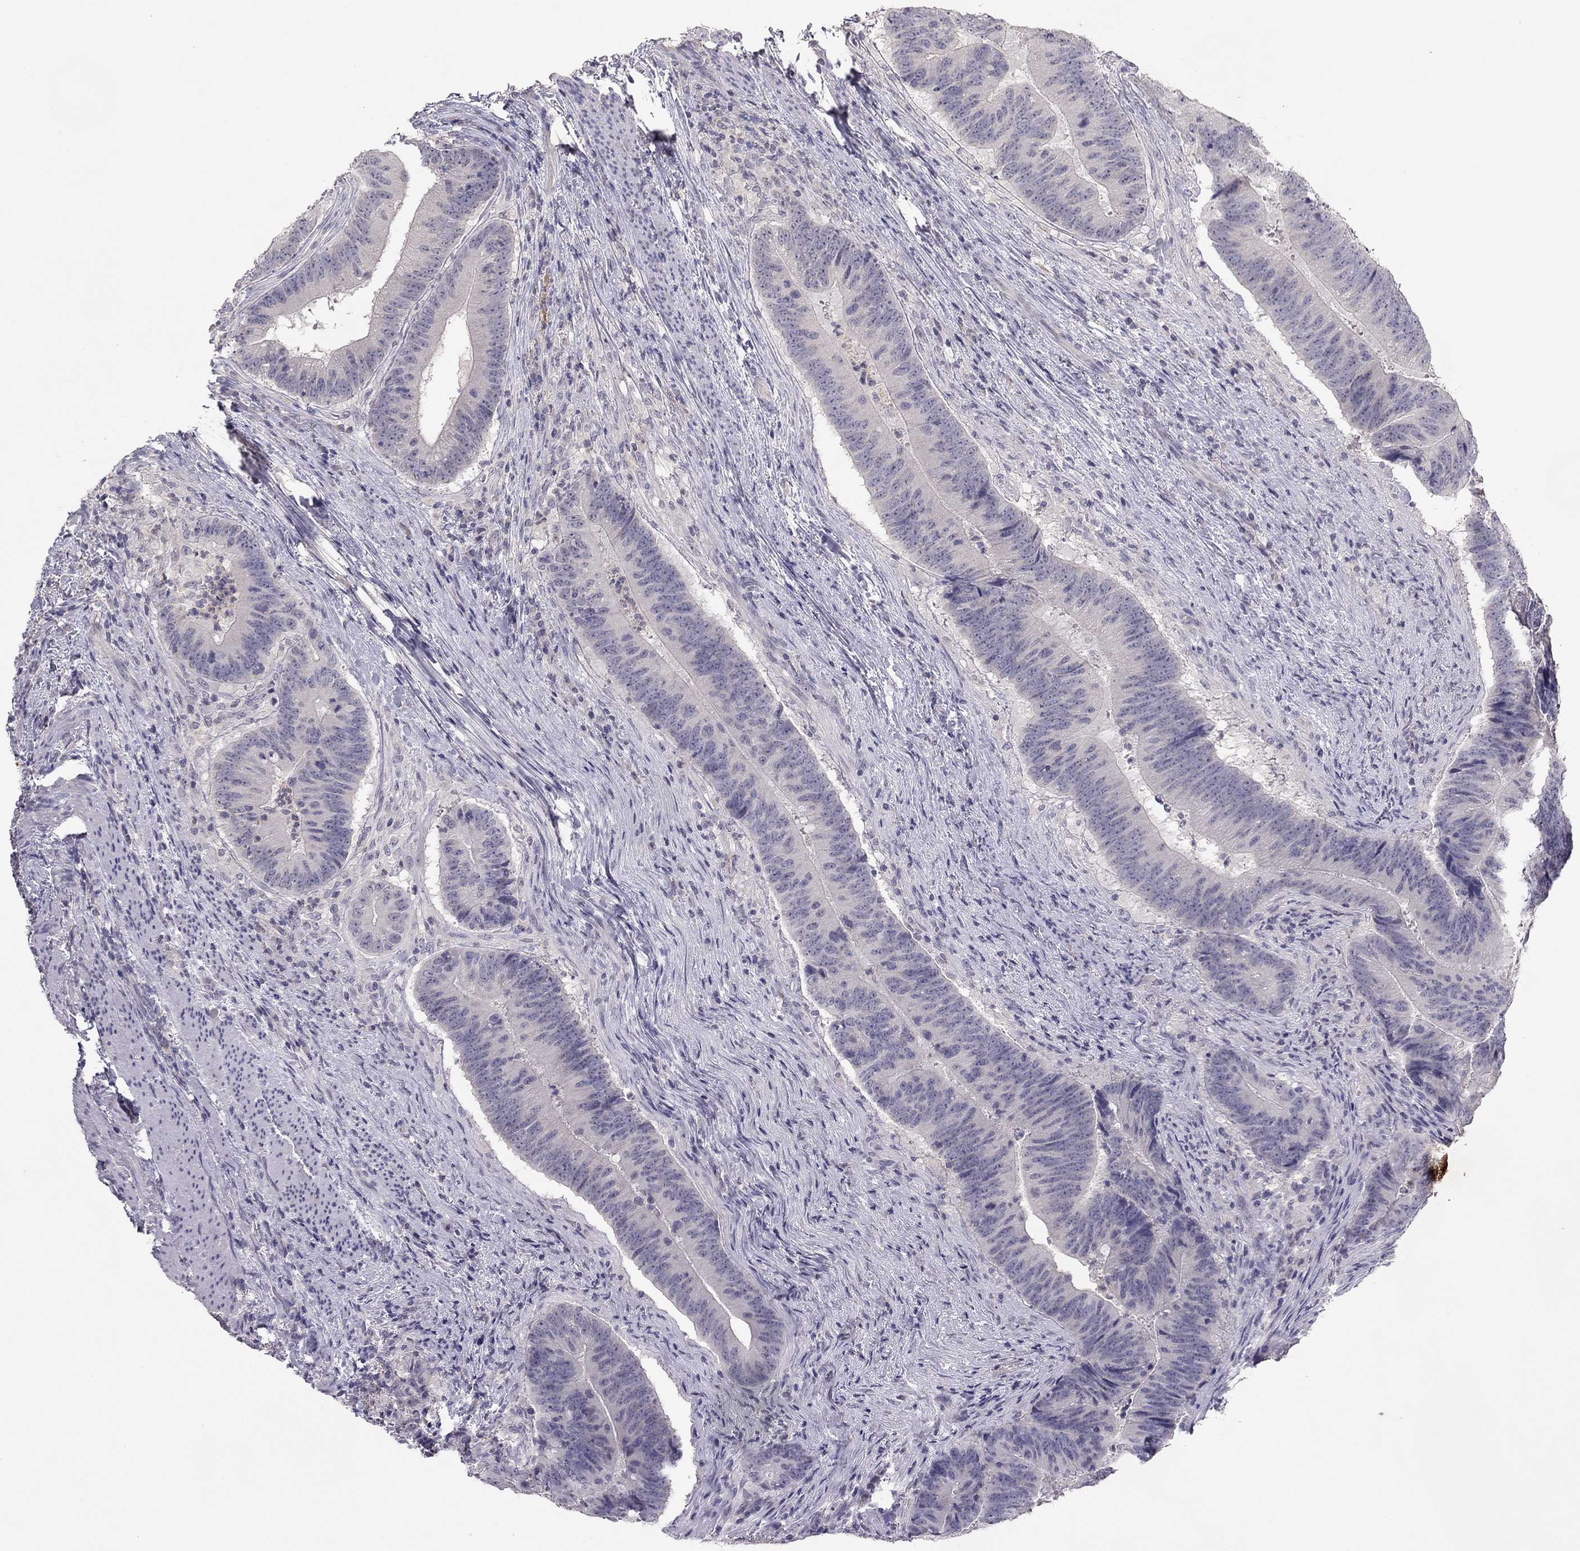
{"staining": {"intensity": "negative", "quantity": "none", "location": "none"}, "tissue": "colorectal cancer", "cell_type": "Tumor cells", "image_type": "cancer", "snomed": [{"axis": "morphology", "description": "Adenocarcinoma, NOS"}, {"axis": "topography", "description": "Colon"}], "caption": "An immunohistochemistry image of colorectal cancer is shown. There is no staining in tumor cells of colorectal cancer.", "gene": "ADORA2A", "patient": {"sex": "female", "age": 87}}